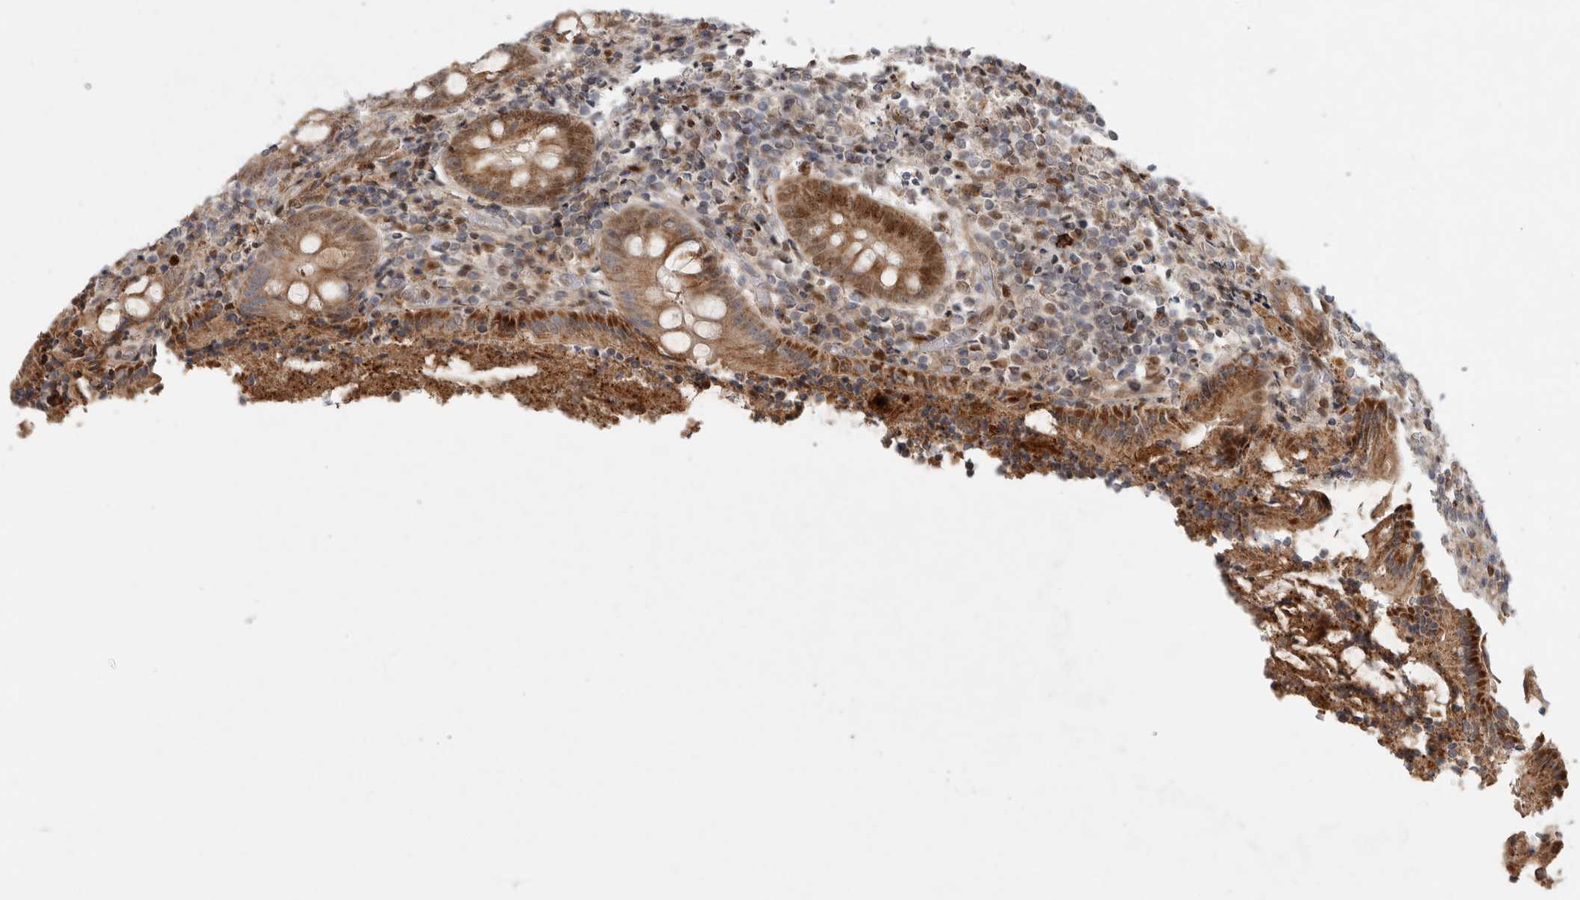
{"staining": {"intensity": "strong", "quantity": ">75%", "location": "cytoplasmic/membranous,nuclear"}, "tissue": "appendix", "cell_type": "Glandular cells", "image_type": "normal", "snomed": [{"axis": "morphology", "description": "Normal tissue, NOS"}, {"axis": "topography", "description": "Appendix"}], "caption": "This photomicrograph displays immunohistochemistry (IHC) staining of benign appendix, with high strong cytoplasmic/membranous,nuclear staining in approximately >75% of glandular cells.", "gene": "INSRR", "patient": {"sex": "female", "age": 17}}